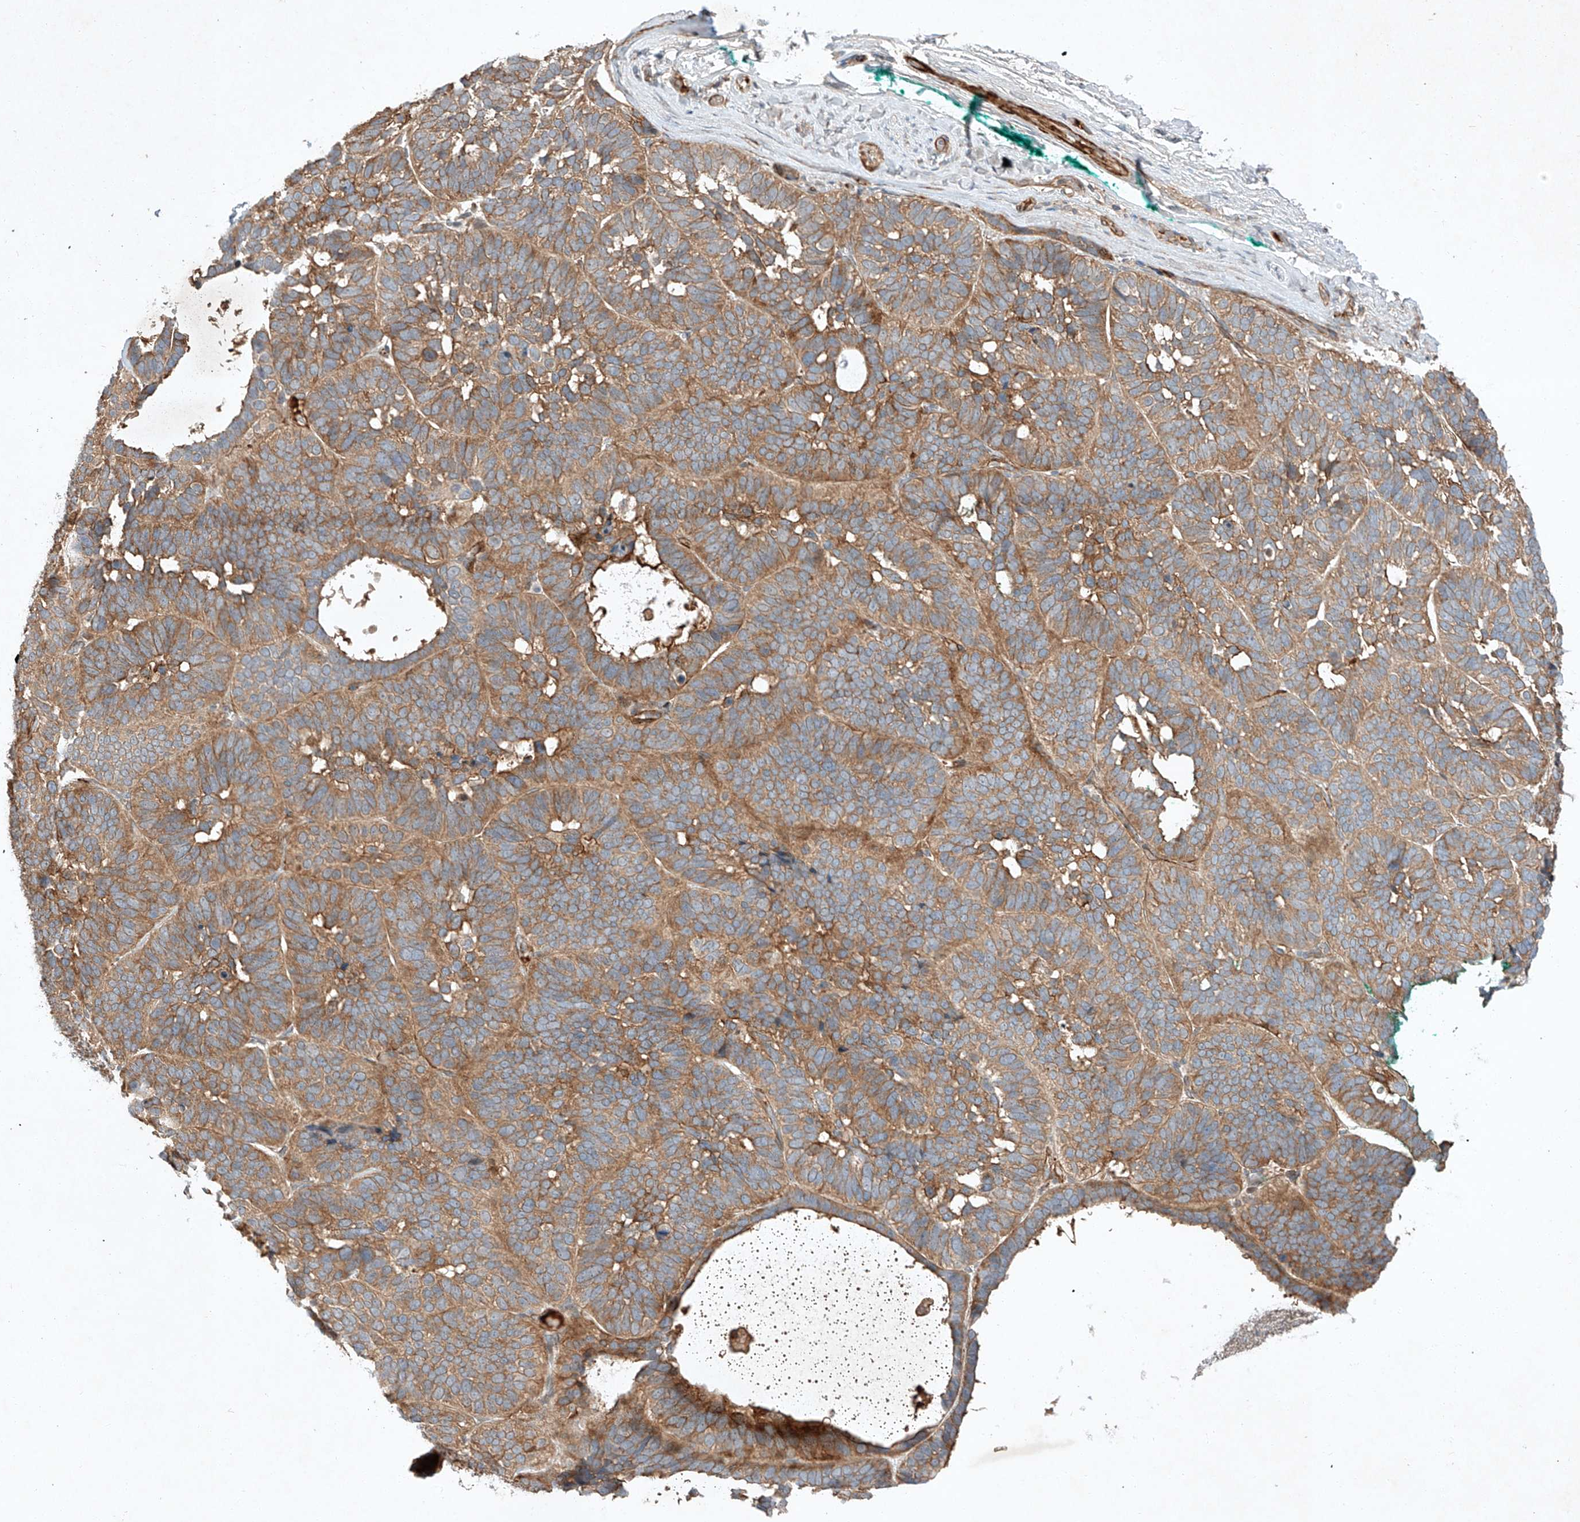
{"staining": {"intensity": "strong", "quantity": ">75%", "location": "cytoplasmic/membranous"}, "tissue": "skin cancer", "cell_type": "Tumor cells", "image_type": "cancer", "snomed": [{"axis": "morphology", "description": "Basal cell carcinoma"}, {"axis": "topography", "description": "Skin"}], "caption": "The immunohistochemical stain highlights strong cytoplasmic/membranous expression in tumor cells of skin cancer tissue. (DAB (3,3'-diaminobenzidine) IHC, brown staining for protein, blue staining for nuclei).", "gene": "ARHGAP33", "patient": {"sex": "male", "age": 62}}